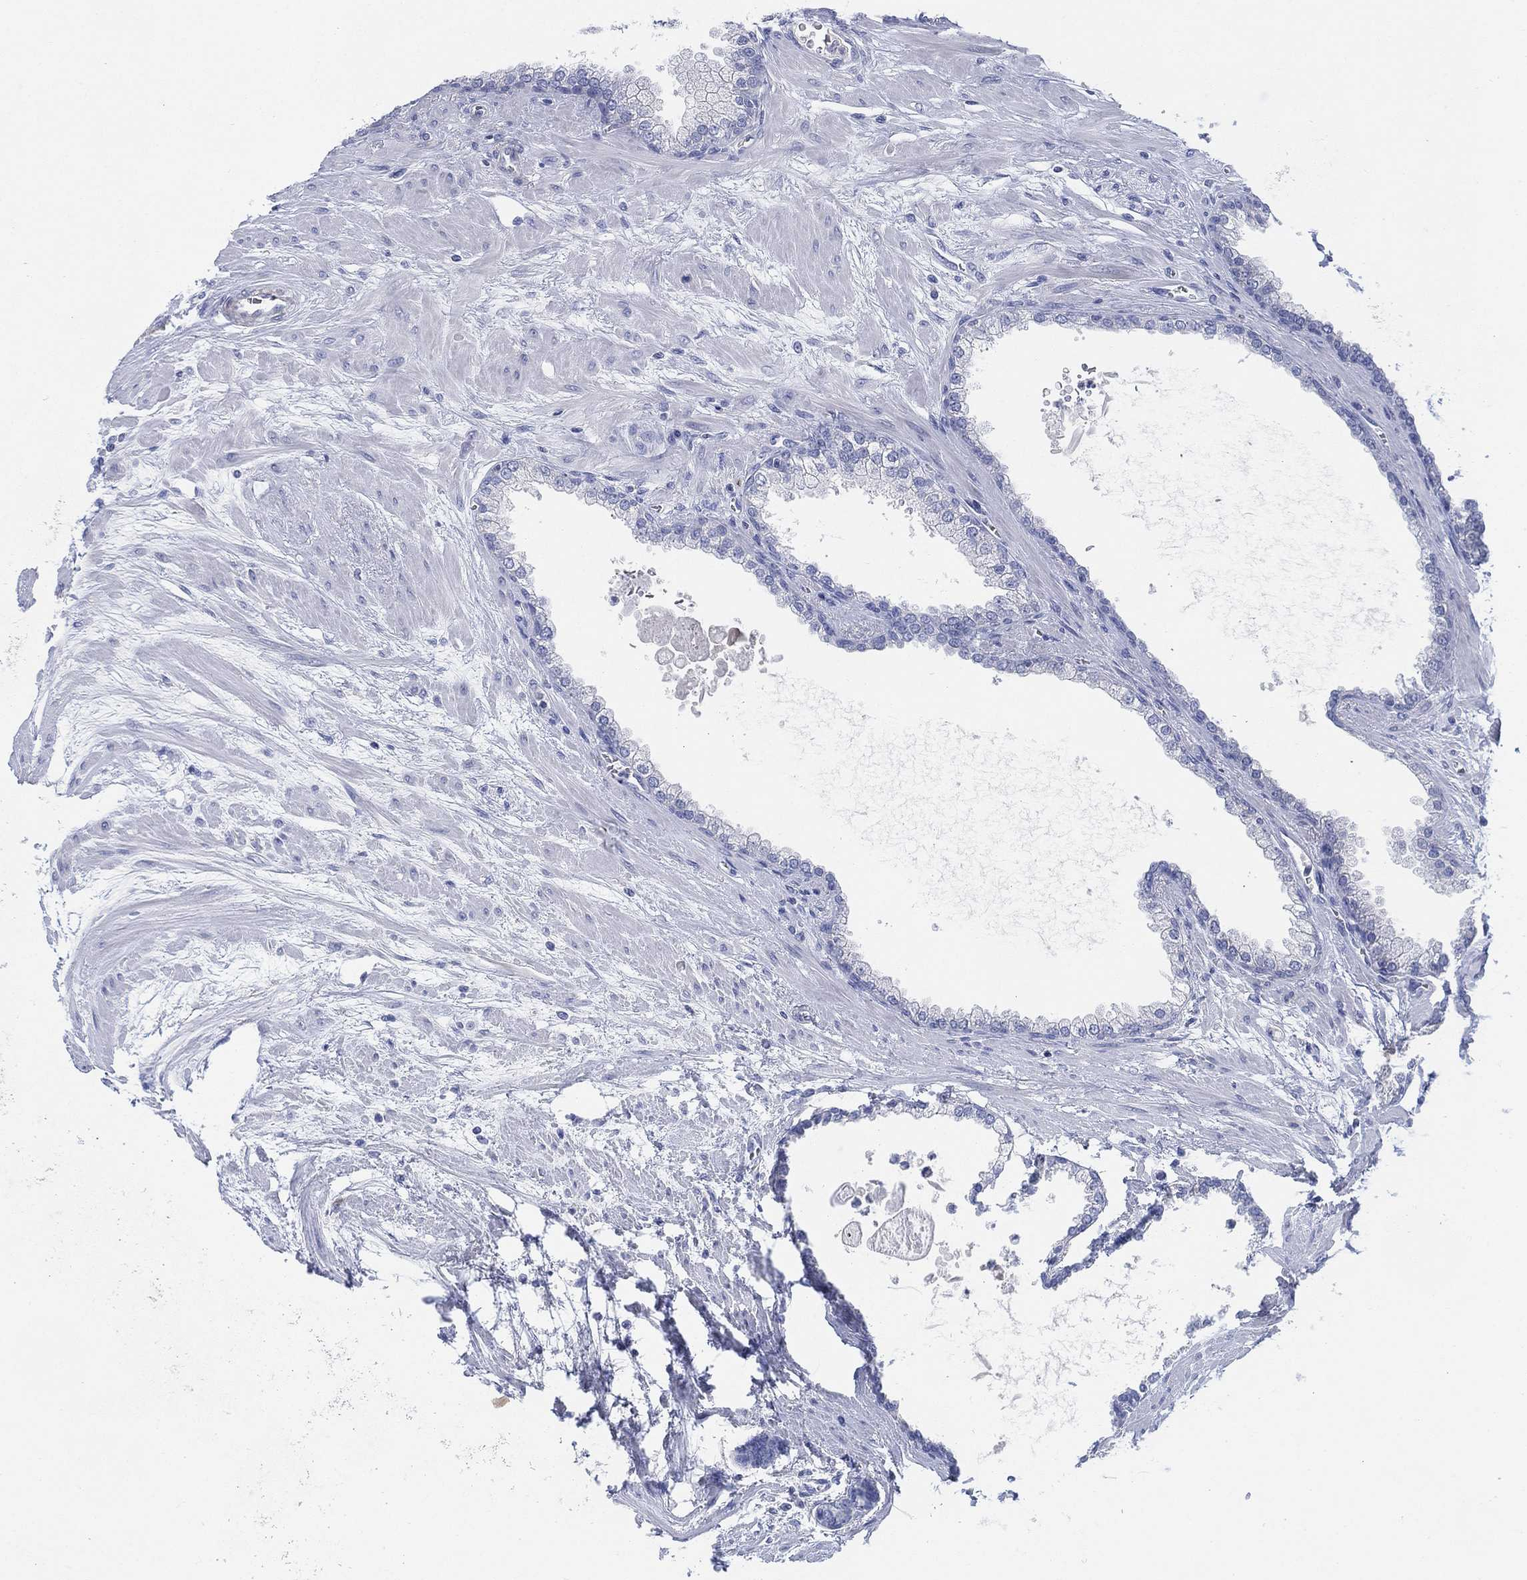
{"staining": {"intensity": "negative", "quantity": "none", "location": "none"}, "tissue": "prostate cancer", "cell_type": "Tumor cells", "image_type": "cancer", "snomed": [{"axis": "morphology", "description": "Adenocarcinoma, NOS"}, {"axis": "topography", "description": "Prostate"}], "caption": "Tumor cells show no significant protein staining in prostate cancer. (Immunohistochemistry, brightfield microscopy, high magnification).", "gene": "ADAD2", "patient": {"sex": "male", "age": 67}}